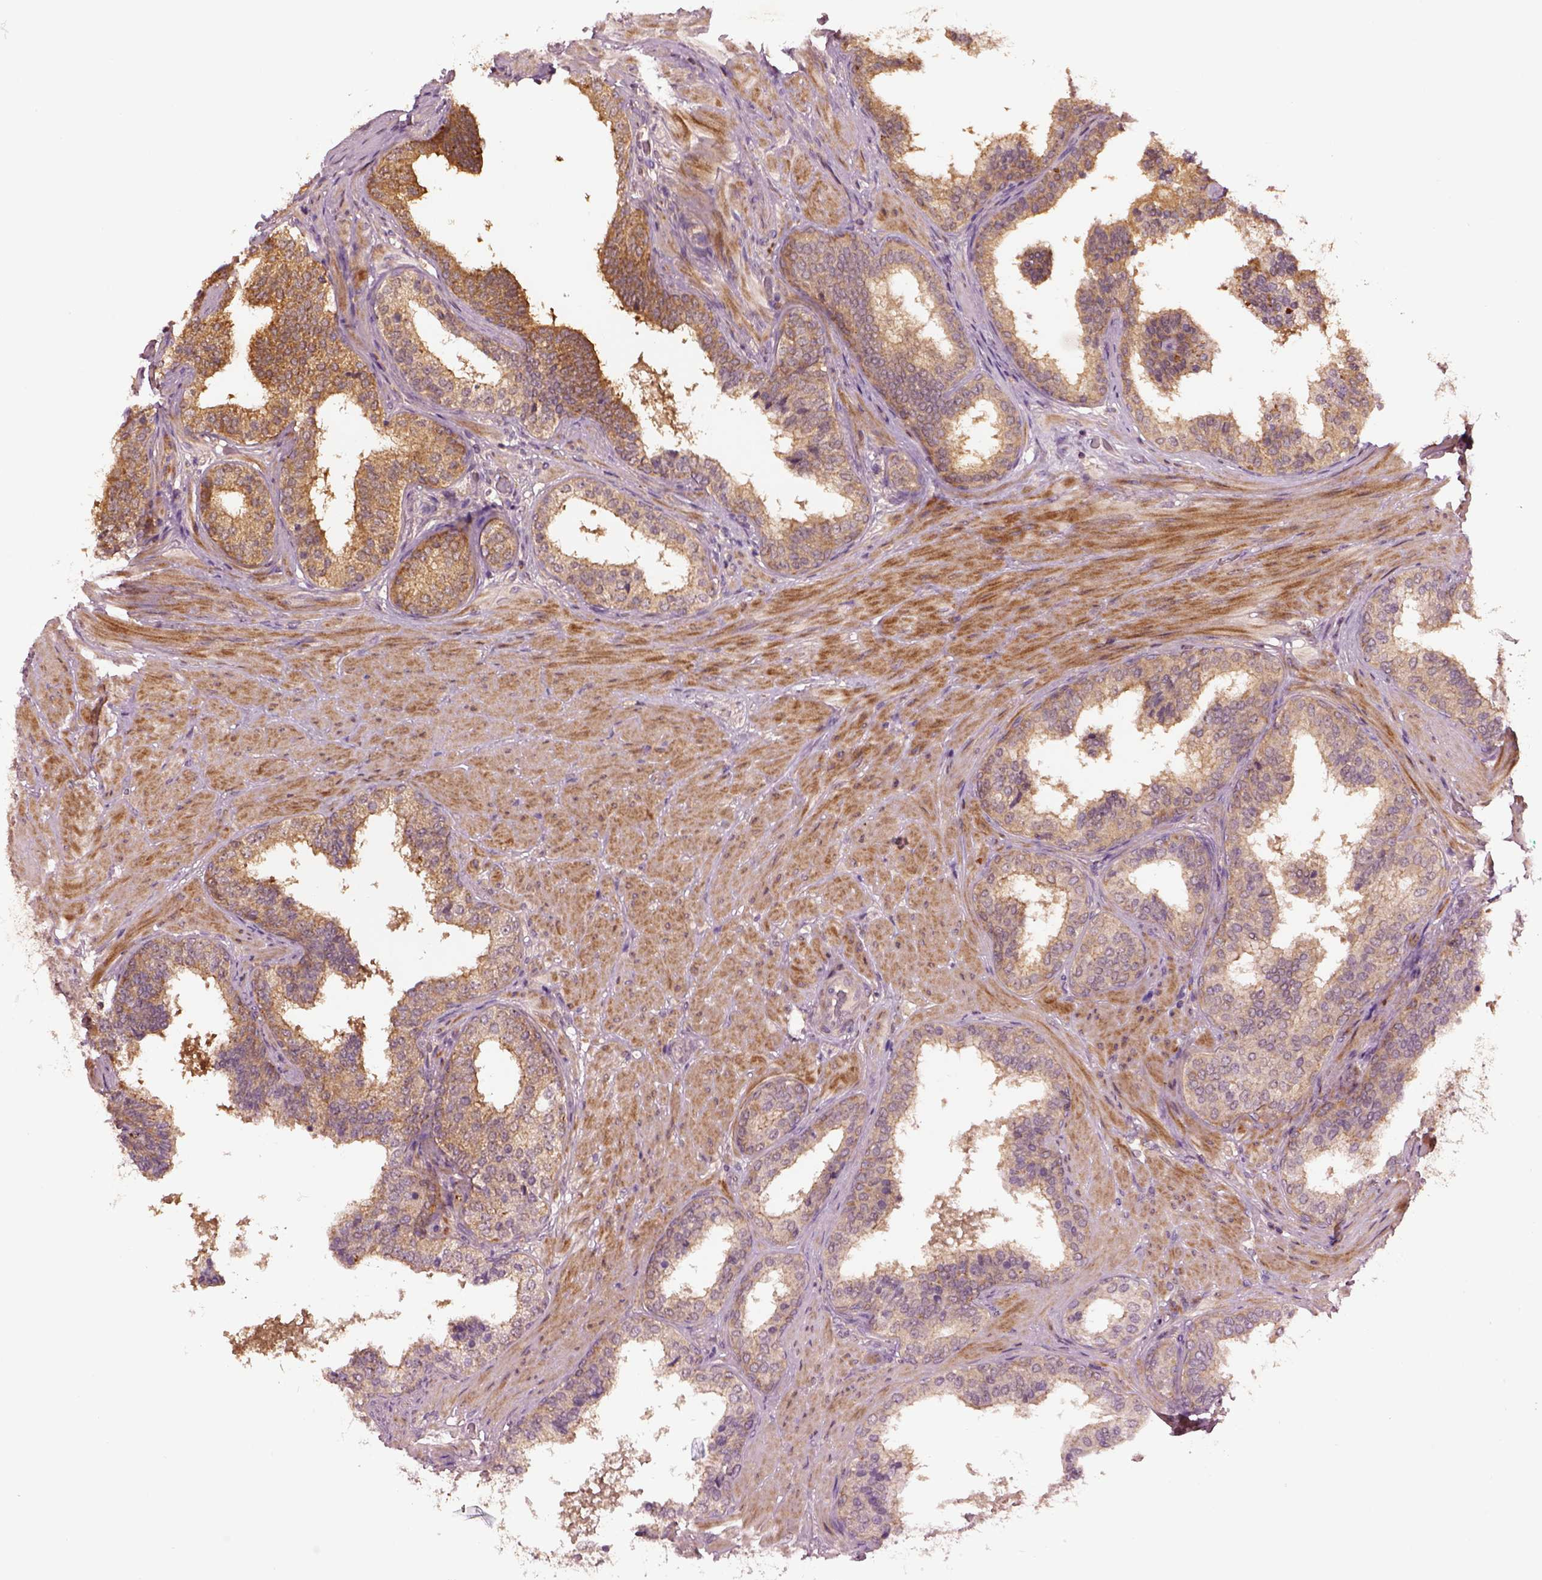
{"staining": {"intensity": "moderate", "quantity": ">75%", "location": "cytoplasmic/membranous"}, "tissue": "prostate cancer", "cell_type": "Tumor cells", "image_type": "cancer", "snomed": [{"axis": "morphology", "description": "Adenocarcinoma, Low grade"}, {"axis": "topography", "description": "Prostate"}], "caption": "Immunohistochemical staining of prostate cancer (low-grade adenocarcinoma) demonstrates moderate cytoplasmic/membranous protein expression in about >75% of tumor cells.", "gene": "MTHFS", "patient": {"sex": "male", "age": 60}}